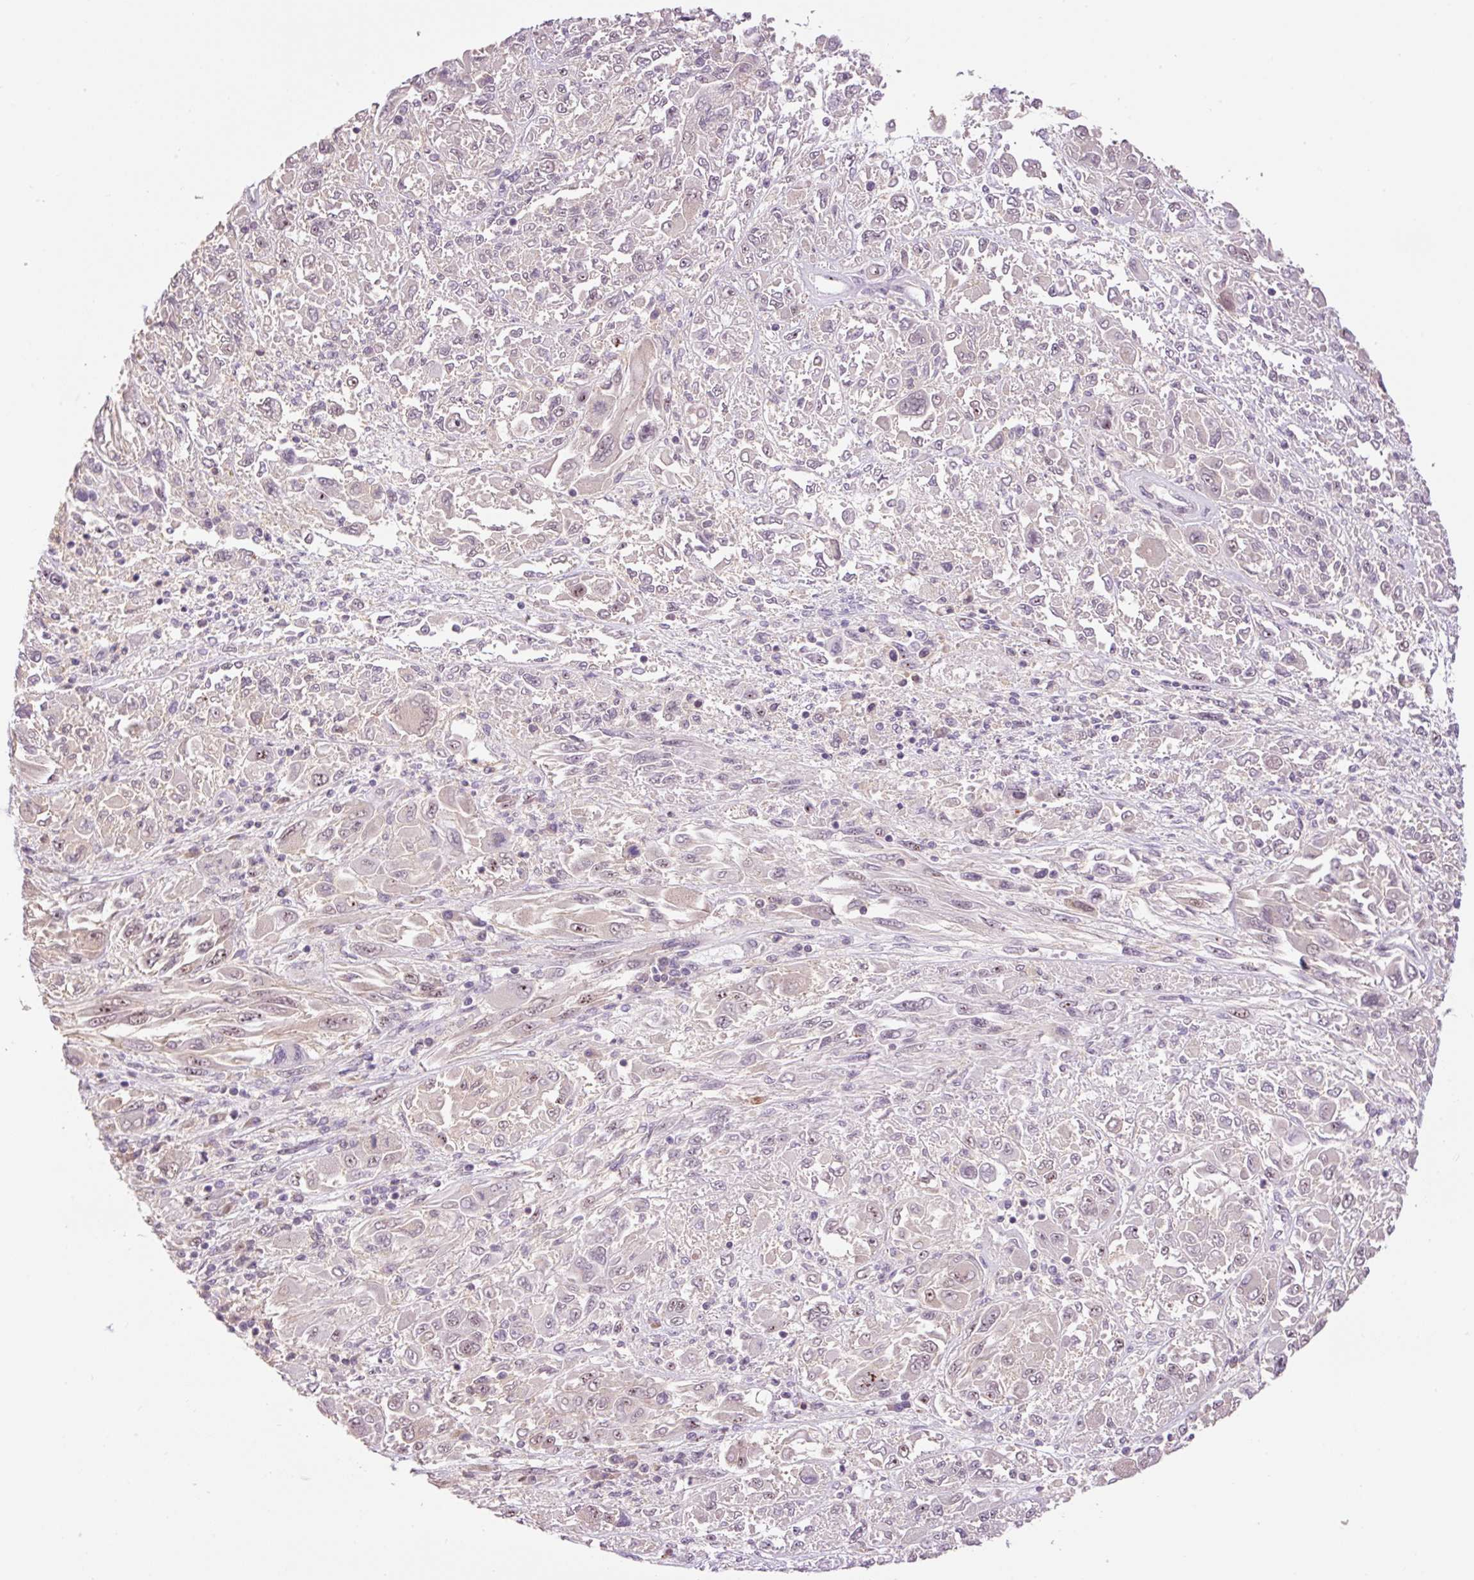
{"staining": {"intensity": "weak", "quantity": "<25%", "location": "nuclear"}, "tissue": "melanoma", "cell_type": "Tumor cells", "image_type": "cancer", "snomed": [{"axis": "morphology", "description": "Malignant melanoma, NOS"}, {"axis": "topography", "description": "Skin"}], "caption": "Immunohistochemistry histopathology image of human malignant melanoma stained for a protein (brown), which shows no positivity in tumor cells. (Immunohistochemistry (ihc), brightfield microscopy, high magnification).", "gene": "HNF1A", "patient": {"sex": "female", "age": 91}}